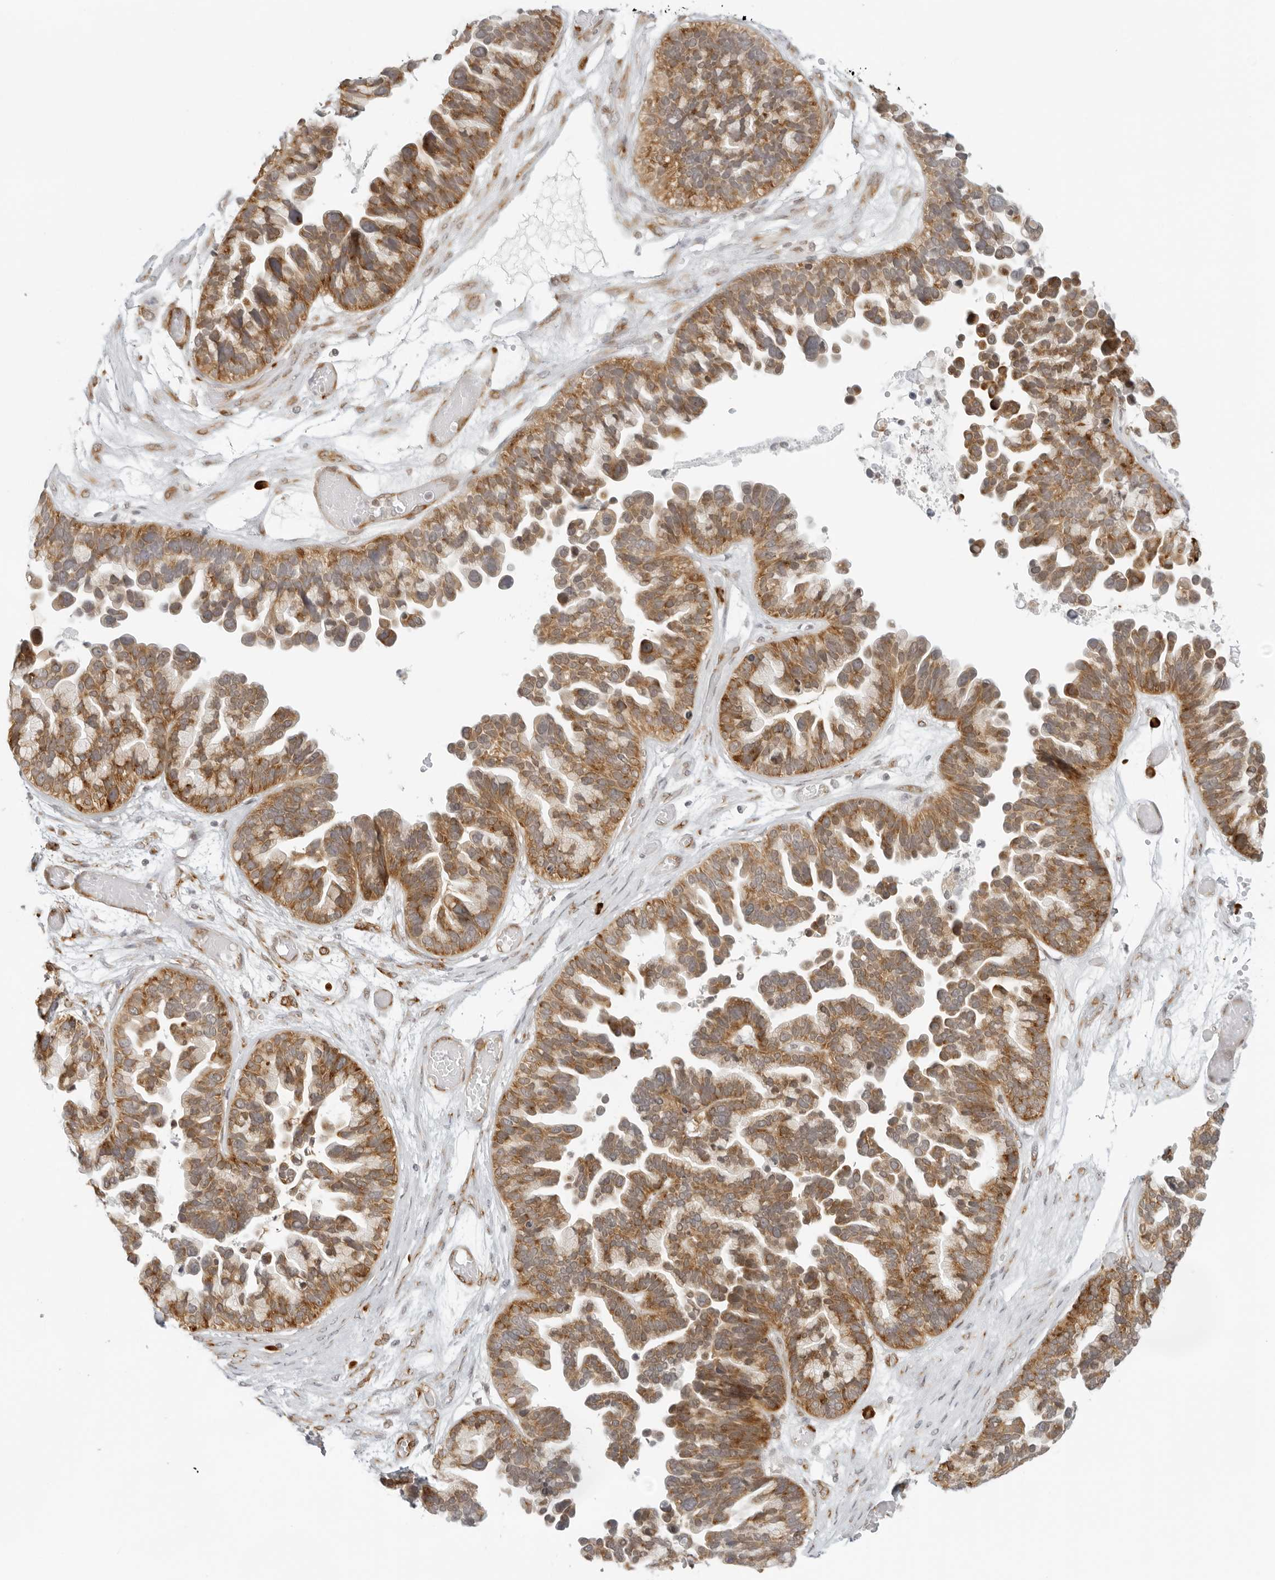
{"staining": {"intensity": "moderate", "quantity": ">75%", "location": "cytoplasmic/membranous"}, "tissue": "ovarian cancer", "cell_type": "Tumor cells", "image_type": "cancer", "snomed": [{"axis": "morphology", "description": "Cystadenocarcinoma, serous, NOS"}, {"axis": "topography", "description": "Ovary"}], "caption": "Moderate cytoplasmic/membranous expression for a protein is appreciated in approximately >75% of tumor cells of ovarian cancer using immunohistochemistry.", "gene": "EIF4G1", "patient": {"sex": "female", "age": 56}}